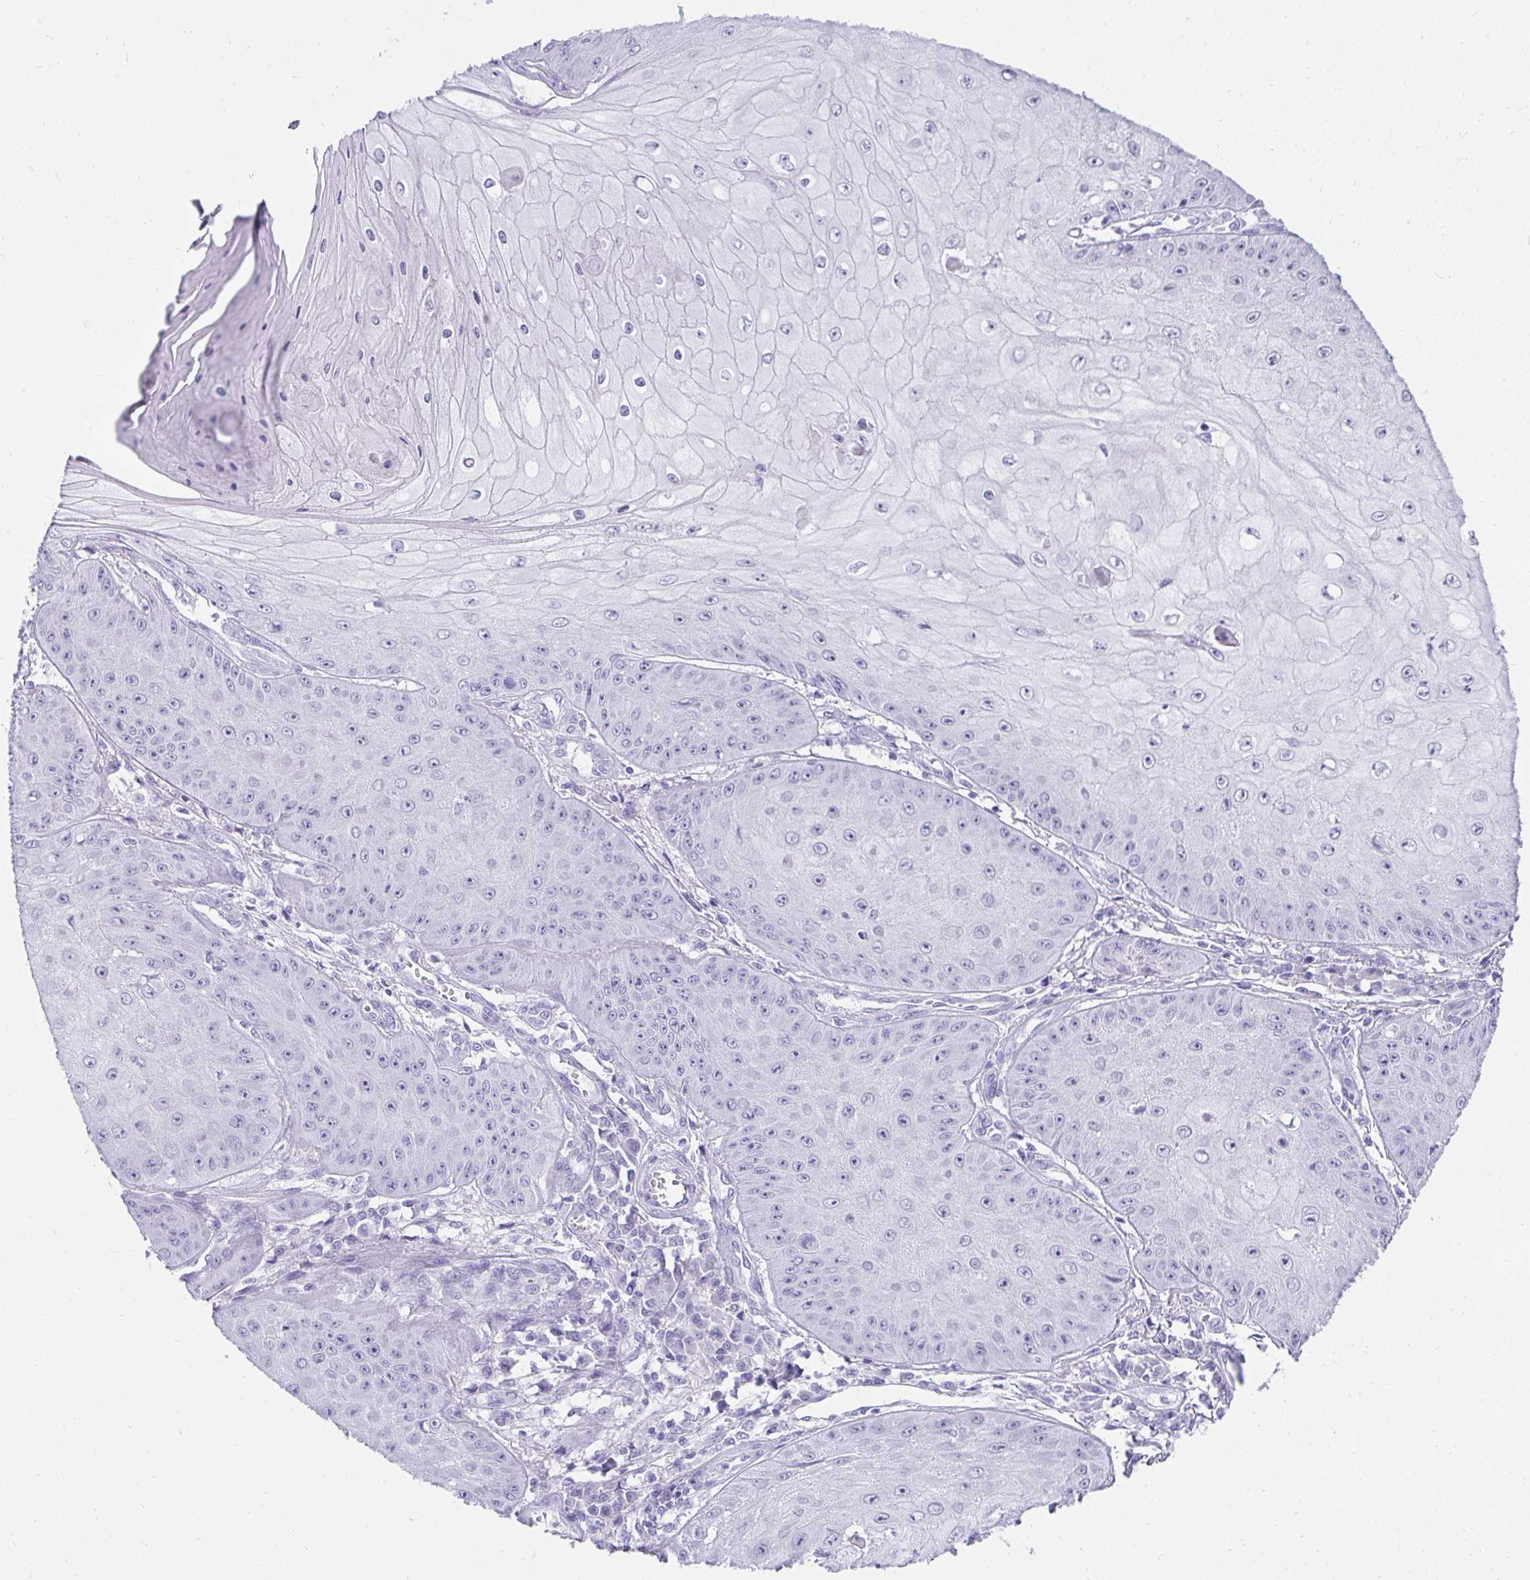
{"staining": {"intensity": "negative", "quantity": "none", "location": "none"}, "tissue": "skin cancer", "cell_type": "Tumor cells", "image_type": "cancer", "snomed": [{"axis": "morphology", "description": "Squamous cell carcinoma, NOS"}, {"axis": "topography", "description": "Skin"}], "caption": "This is a image of immunohistochemistry (IHC) staining of skin squamous cell carcinoma, which shows no staining in tumor cells.", "gene": "TNNT1", "patient": {"sex": "male", "age": 70}}